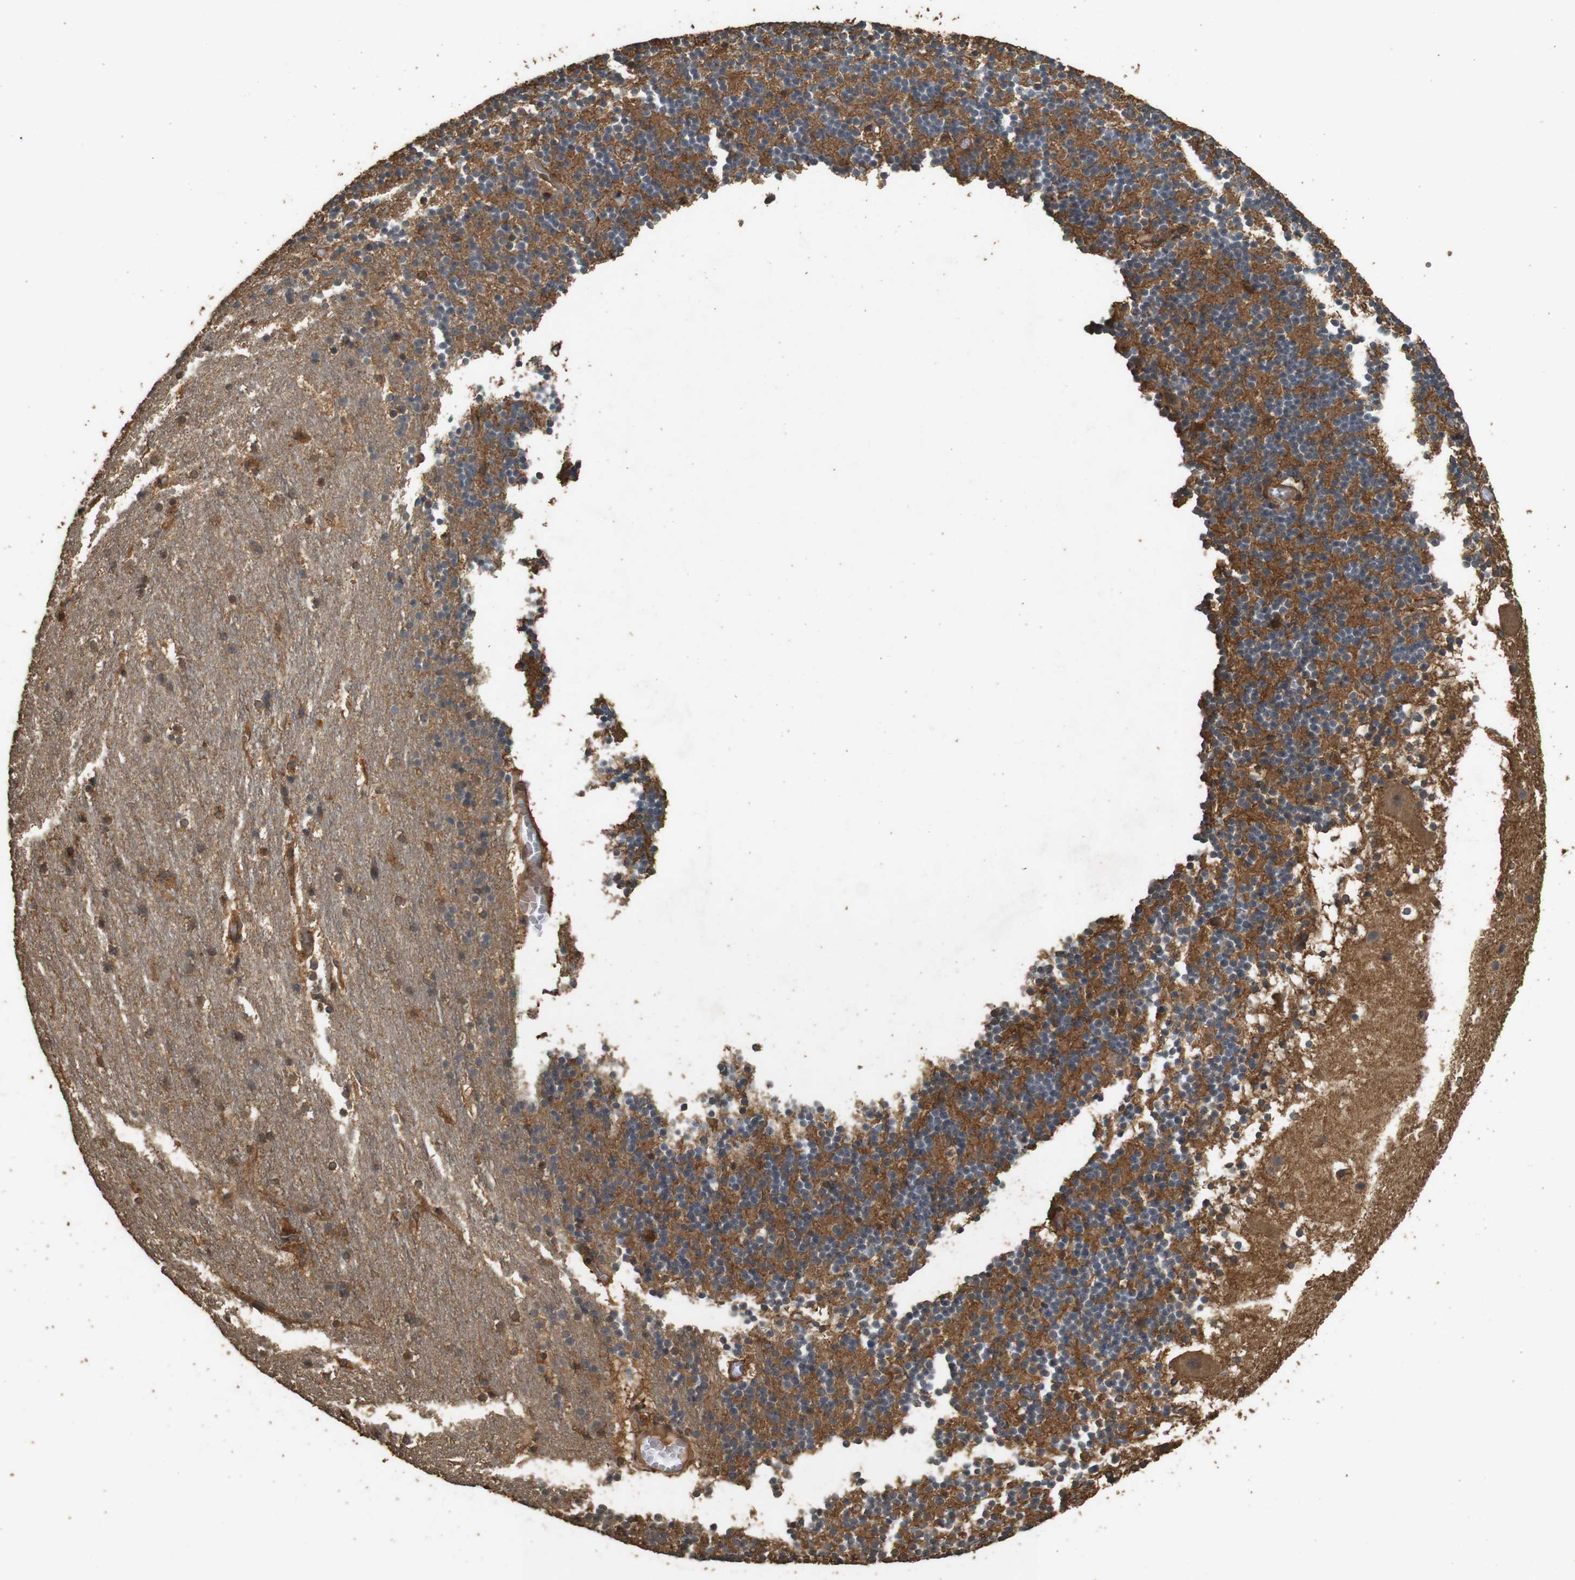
{"staining": {"intensity": "moderate", "quantity": ">75%", "location": "cytoplasmic/membranous"}, "tissue": "cerebellum", "cell_type": "Cells in granular layer", "image_type": "normal", "snomed": [{"axis": "morphology", "description": "Normal tissue, NOS"}, {"axis": "topography", "description": "Cerebellum"}], "caption": "High-power microscopy captured an immunohistochemistry histopathology image of normal cerebellum, revealing moderate cytoplasmic/membranous expression in about >75% of cells in granular layer. (DAB IHC with brightfield microscopy, high magnification).", "gene": "CNPY4", "patient": {"sex": "male", "age": 45}}